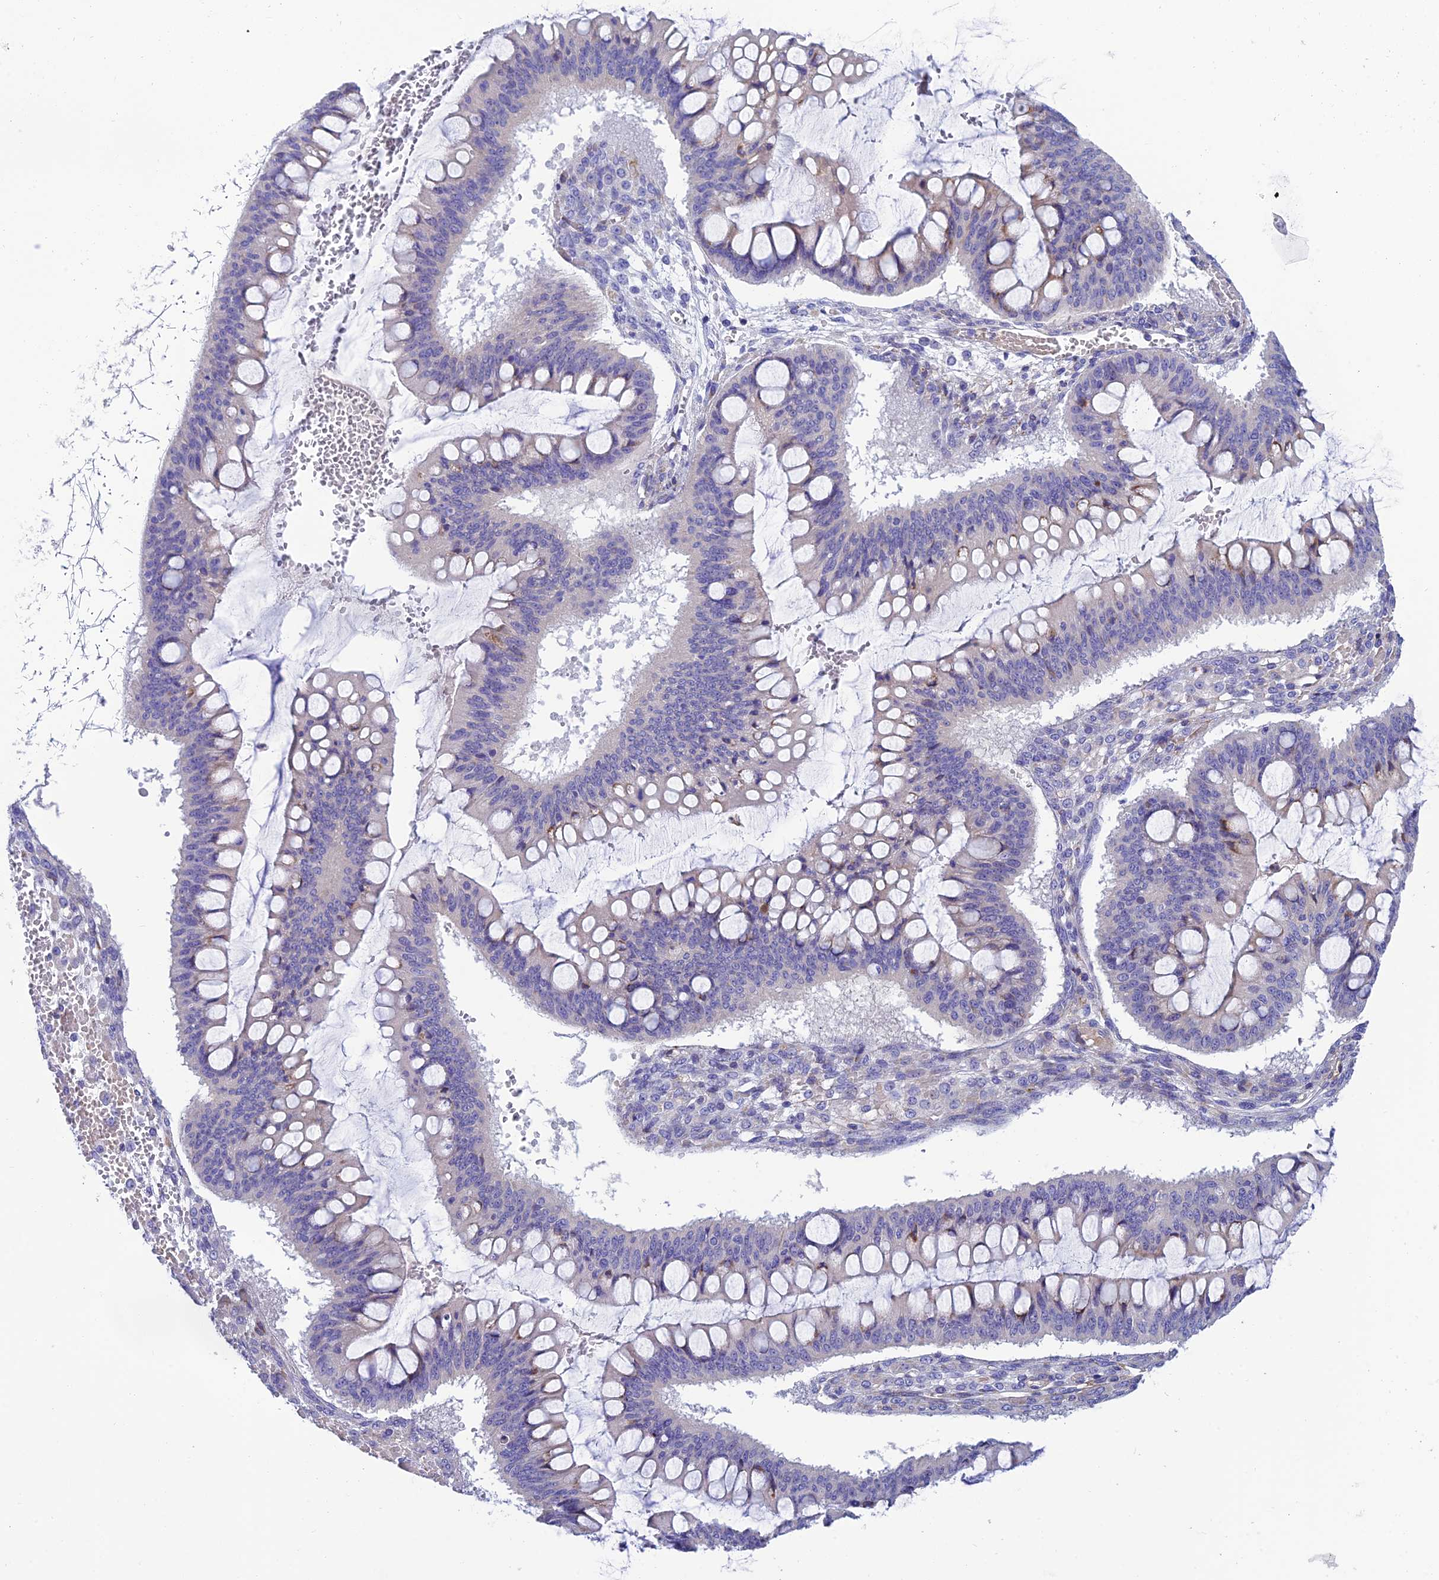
{"staining": {"intensity": "weak", "quantity": "<25%", "location": "cytoplasmic/membranous"}, "tissue": "ovarian cancer", "cell_type": "Tumor cells", "image_type": "cancer", "snomed": [{"axis": "morphology", "description": "Cystadenocarcinoma, mucinous, NOS"}, {"axis": "topography", "description": "Ovary"}], "caption": "IHC photomicrograph of neoplastic tissue: ovarian mucinous cystadenocarcinoma stained with DAB (3,3'-diaminobenzidine) demonstrates no significant protein staining in tumor cells. (Brightfield microscopy of DAB IHC at high magnification).", "gene": "MACIR", "patient": {"sex": "female", "age": 73}}